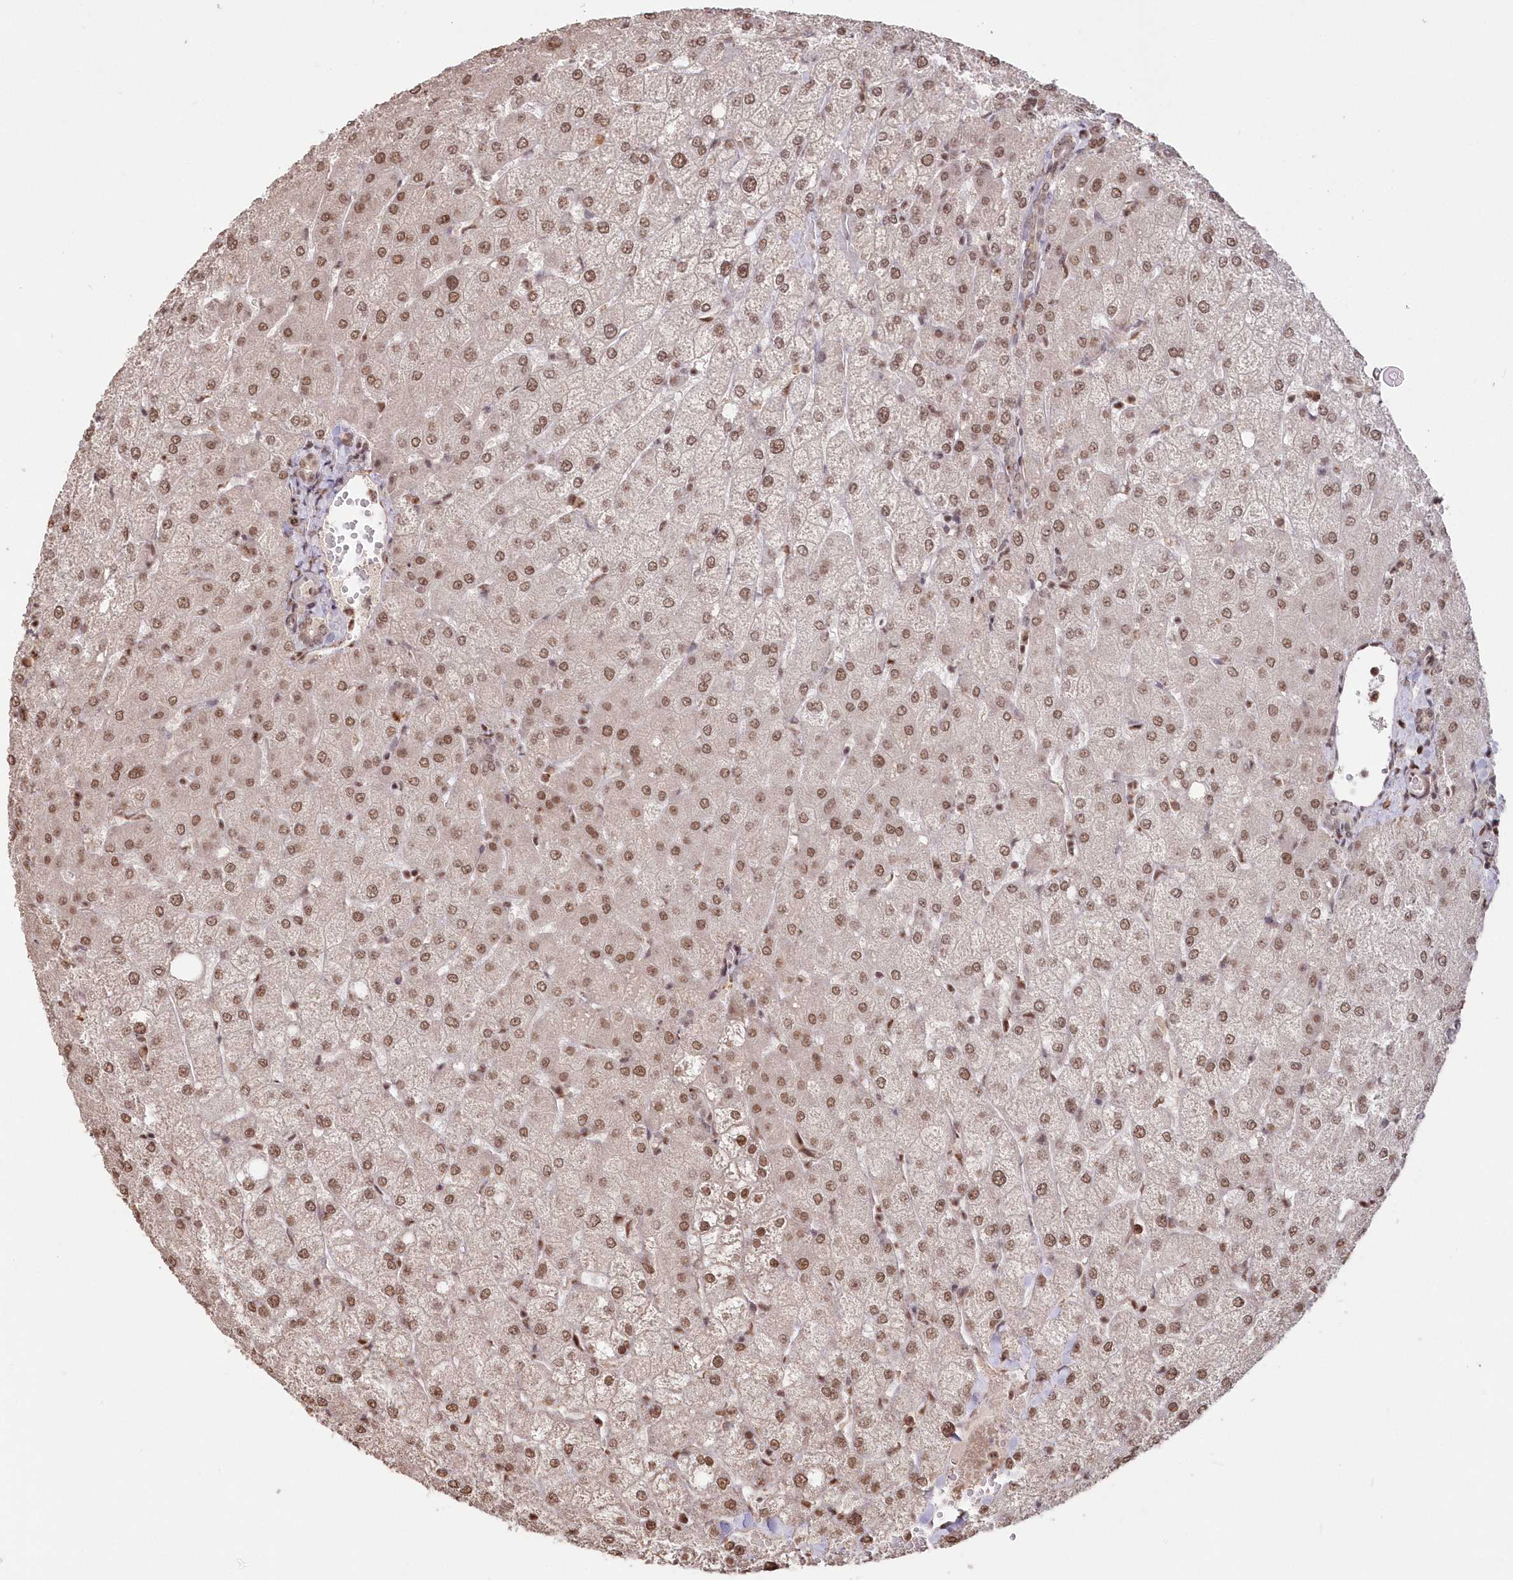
{"staining": {"intensity": "moderate", "quantity": ">75%", "location": "nuclear"}, "tissue": "liver", "cell_type": "Cholangiocytes", "image_type": "normal", "snomed": [{"axis": "morphology", "description": "Normal tissue, NOS"}, {"axis": "topography", "description": "Liver"}], "caption": "Unremarkable liver exhibits moderate nuclear staining in approximately >75% of cholangiocytes, visualized by immunohistochemistry.", "gene": "PDS5A", "patient": {"sex": "female", "age": 54}}